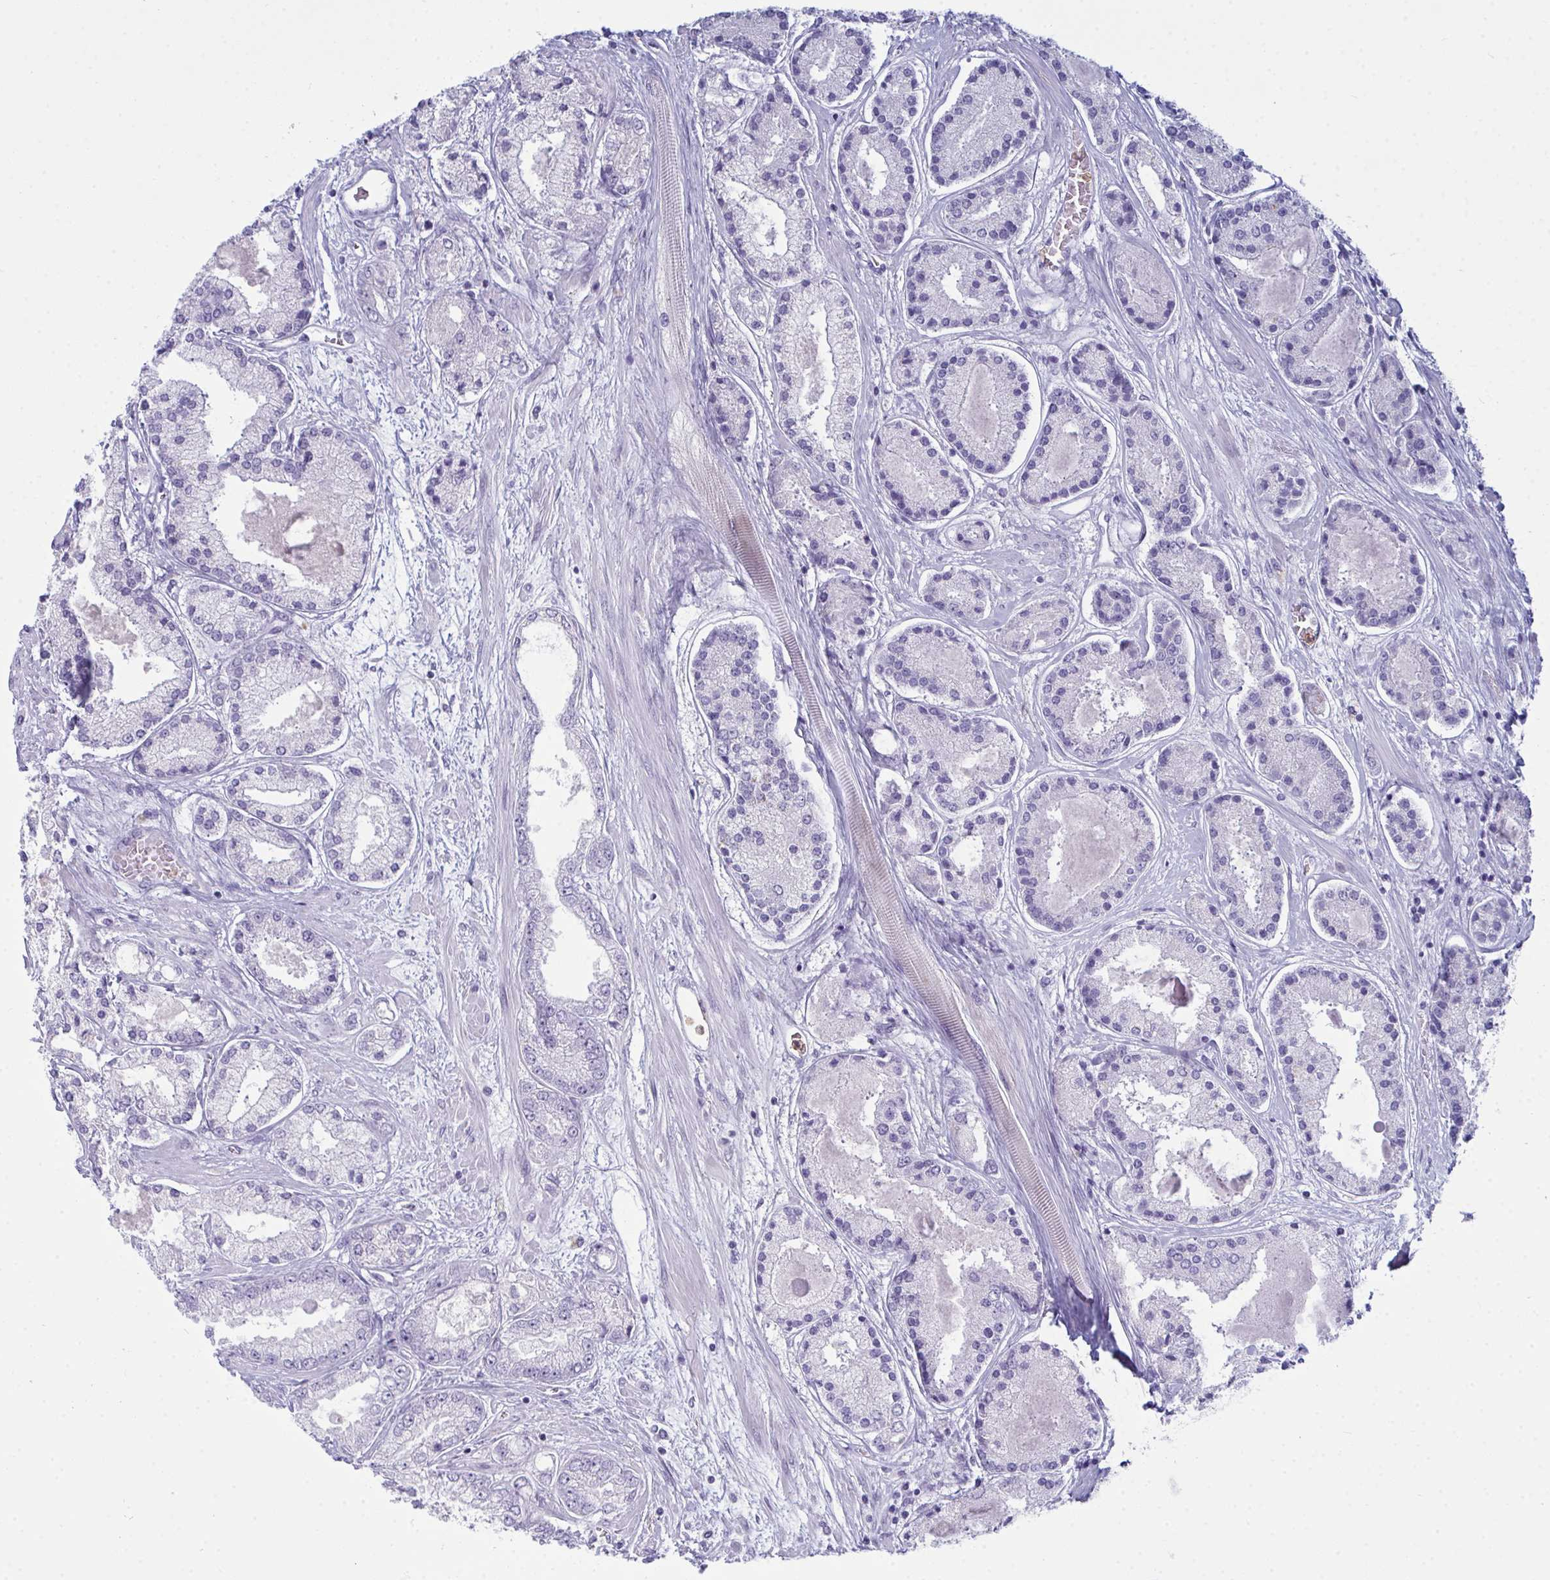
{"staining": {"intensity": "negative", "quantity": "none", "location": "none"}, "tissue": "prostate cancer", "cell_type": "Tumor cells", "image_type": "cancer", "snomed": [{"axis": "morphology", "description": "Adenocarcinoma, High grade"}, {"axis": "topography", "description": "Prostate"}], "caption": "A high-resolution micrograph shows IHC staining of prostate cancer (high-grade adenocarcinoma), which shows no significant positivity in tumor cells.", "gene": "SERPINB10", "patient": {"sex": "male", "age": 67}}